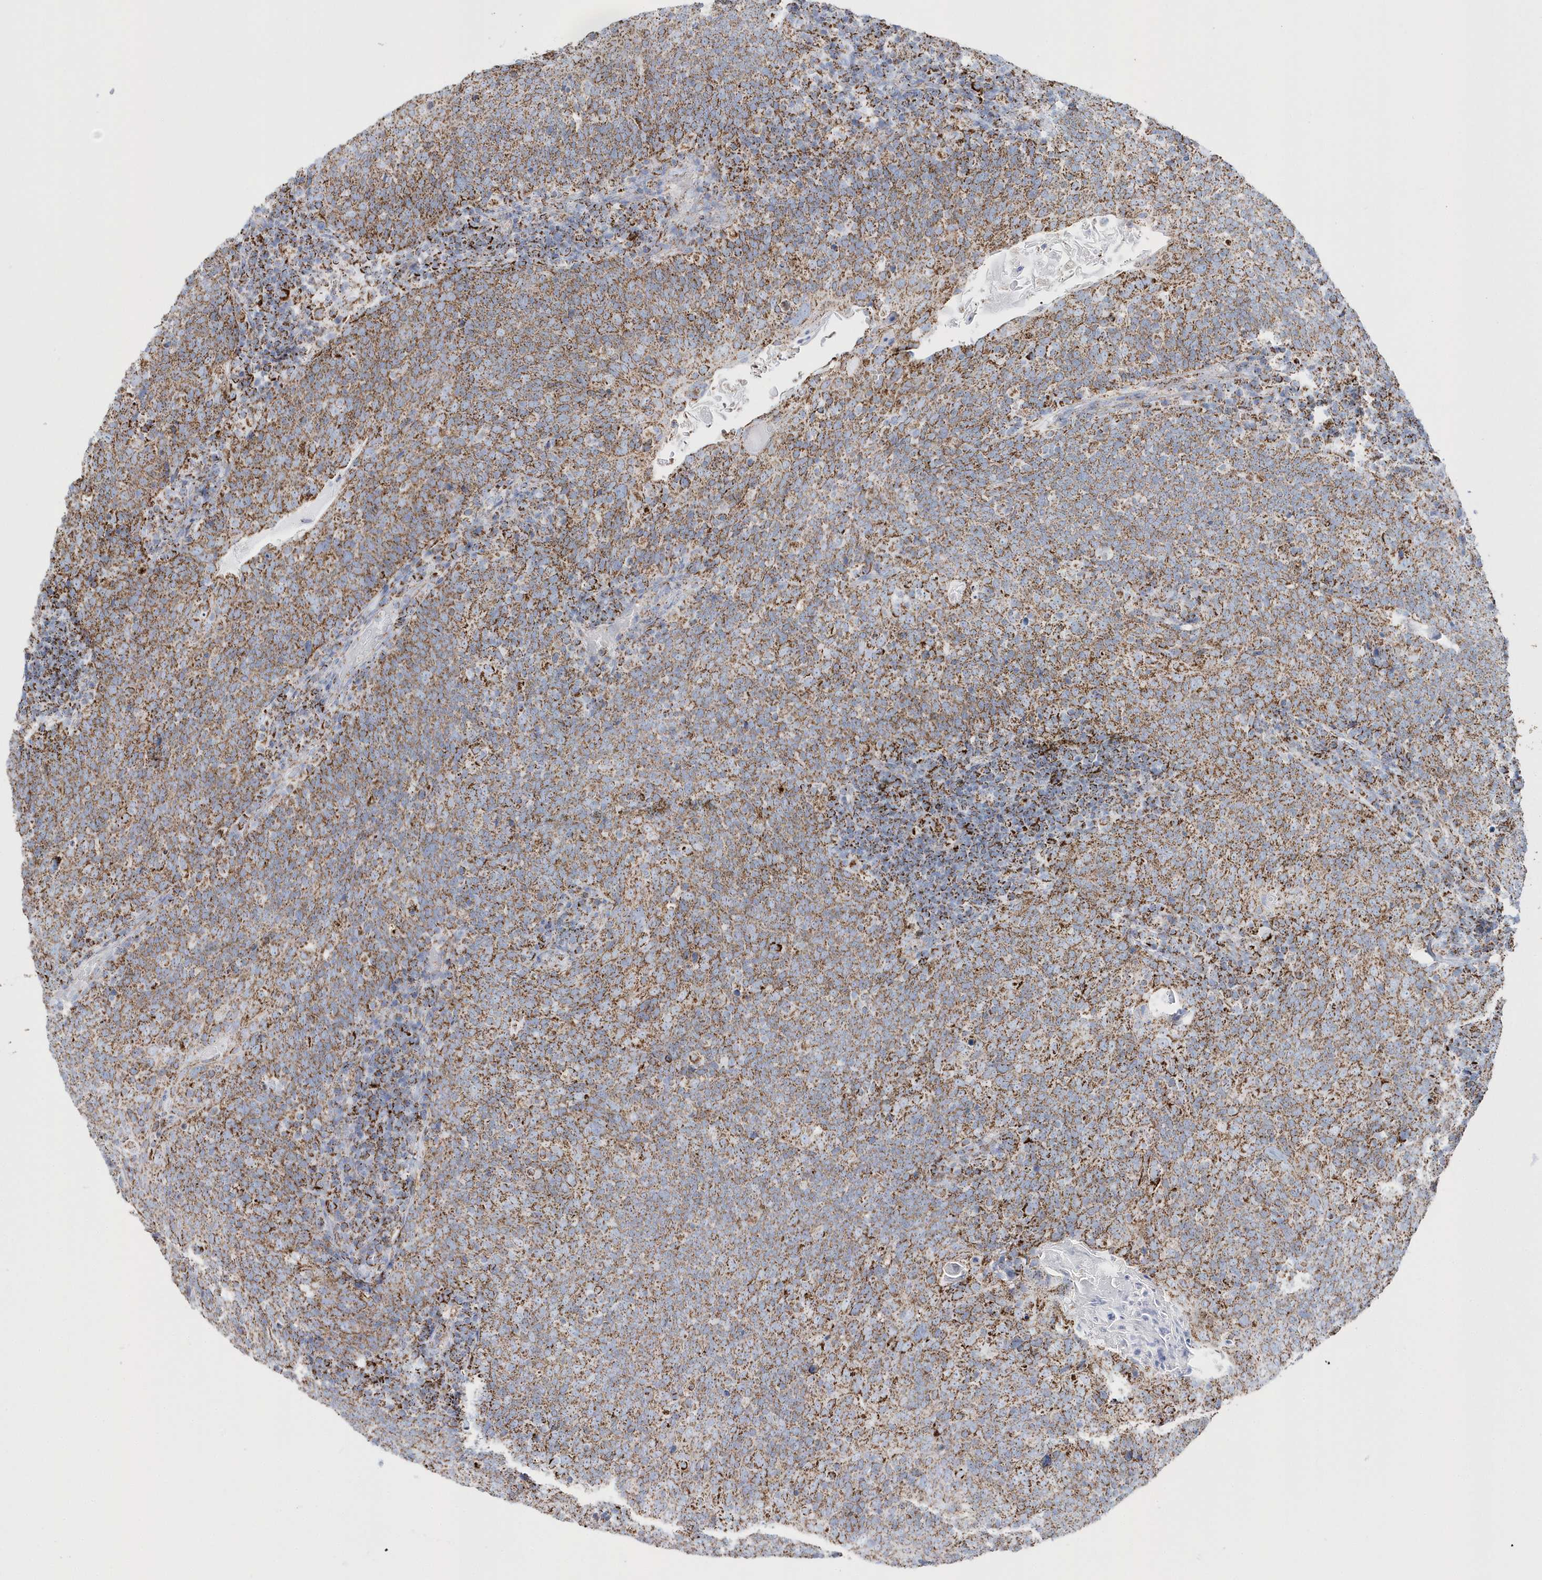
{"staining": {"intensity": "moderate", "quantity": ">75%", "location": "cytoplasmic/membranous"}, "tissue": "head and neck cancer", "cell_type": "Tumor cells", "image_type": "cancer", "snomed": [{"axis": "morphology", "description": "Squamous cell carcinoma, NOS"}, {"axis": "morphology", "description": "Squamous cell carcinoma, metastatic, NOS"}, {"axis": "topography", "description": "Lymph node"}, {"axis": "topography", "description": "Head-Neck"}], "caption": "Immunohistochemical staining of human head and neck cancer (squamous cell carcinoma) exhibits medium levels of moderate cytoplasmic/membranous positivity in about >75% of tumor cells.", "gene": "TMCO6", "patient": {"sex": "male", "age": 62}}